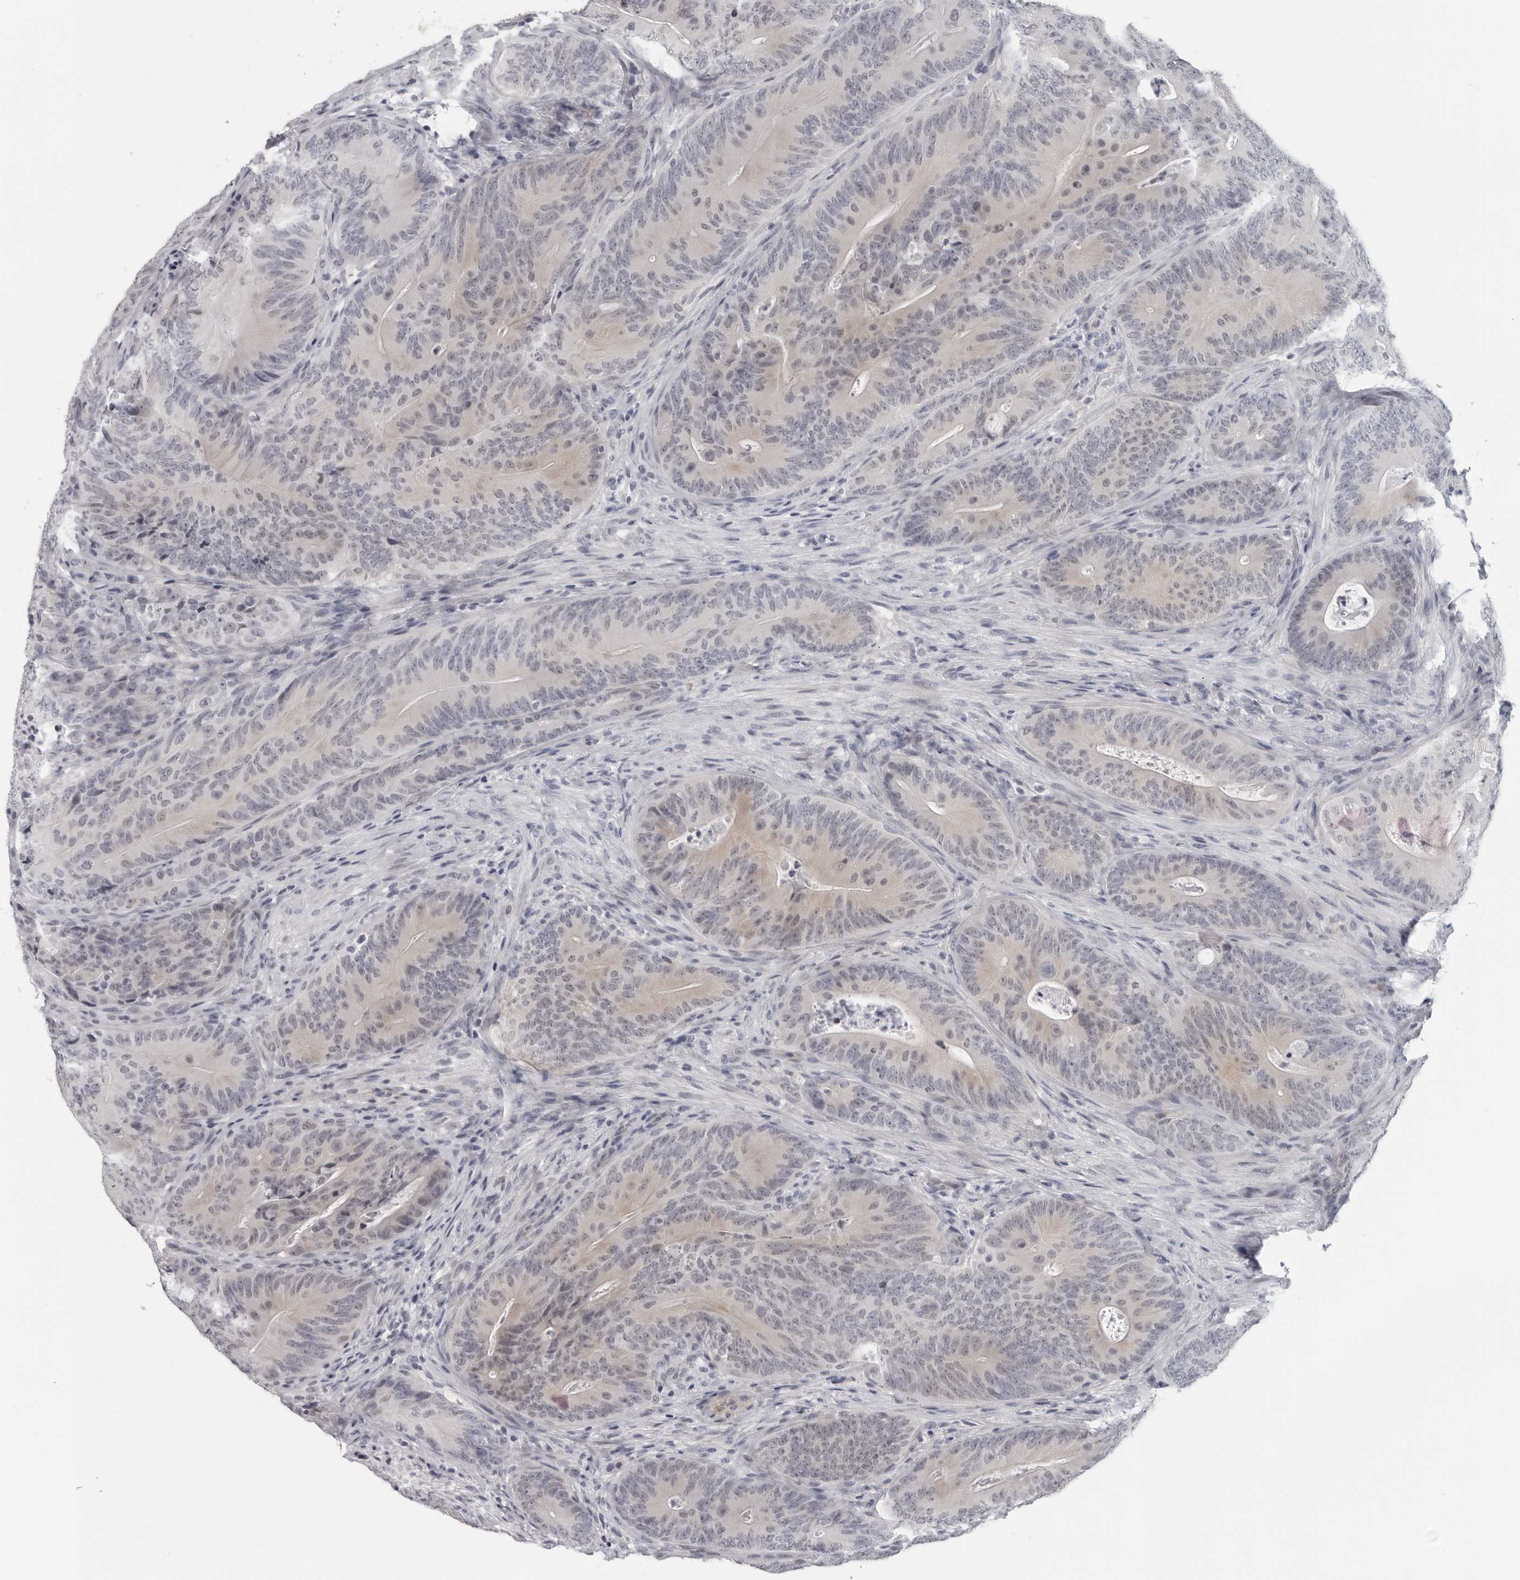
{"staining": {"intensity": "negative", "quantity": "none", "location": "none"}, "tissue": "colorectal cancer", "cell_type": "Tumor cells", "image_type": "cancer", "snomed": [{"axis": "morphology", "description": "Normal tissue, NOS"}, {"axis": "topography", "description": "Colon"}], "caption": "Tumor cells are negative for brown protein staining in colorectal cancer. (Brightfield microscopy of DAB (3,3'-diaminobenzidine) immunohistochemistry at high magnification).", "gene": "OPLAH", "patient": {"sex": "female", "age": 82}}